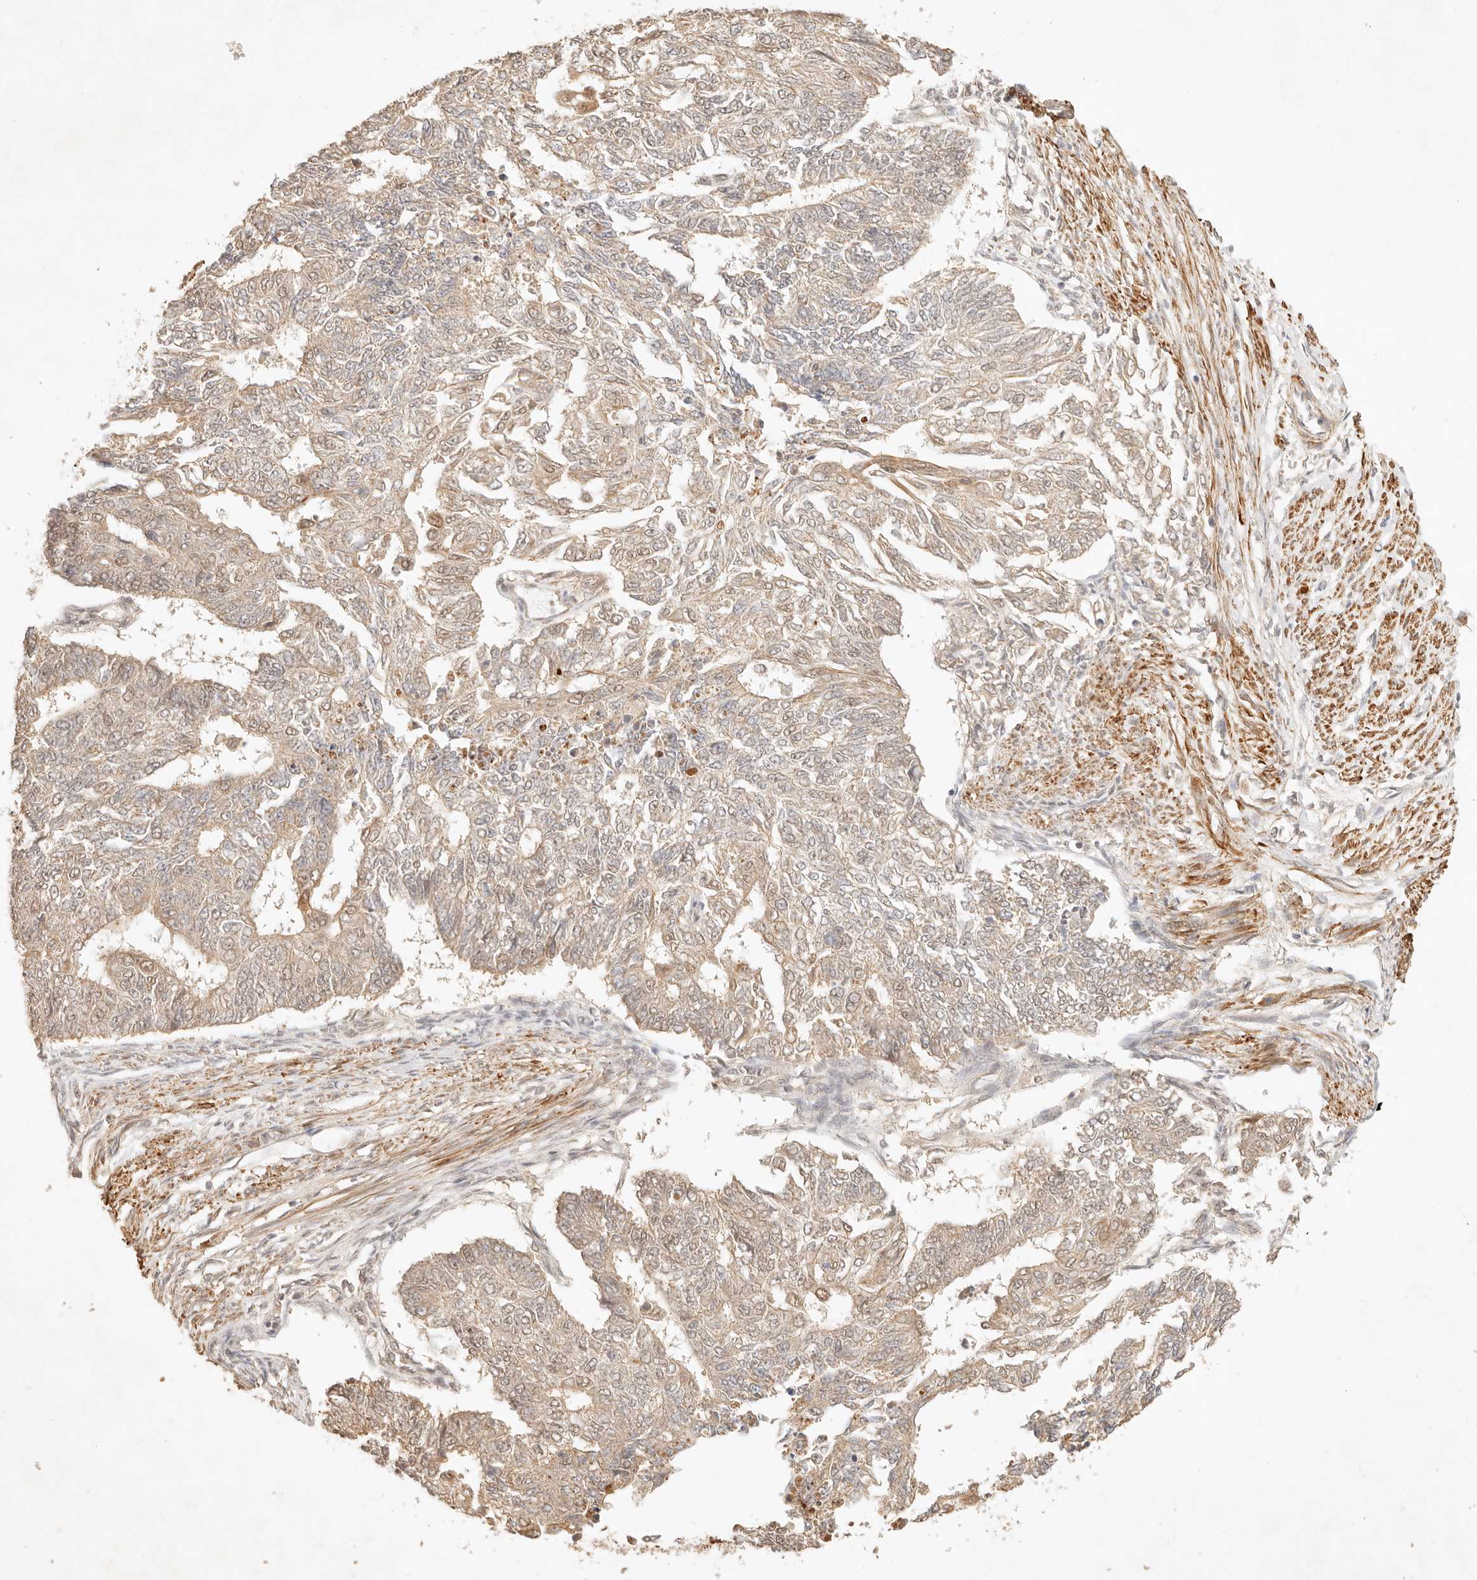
{"staining": {"intensity": "weak", "quantity": ">75%", "location": "cytoplasmic/membranous,nuclear"}, "tissue": "endometrial cancer", "cell_type": "Tumor cells", "image_type": "cancer", "snomed": [{"axis": "morphology", "description": "Adenocarcinoma, NOS"}, {"axis": "topography", "description": "Endometrium"}], "caption": "Protein staining exhibits weak cytoplasmic/membranous and nuclear positivity in approximately >75% of tumor cells in adenocarcinoma (endometrial).", "gene": "TRIM11", "patient": {"sex": "female", "age": 32}}